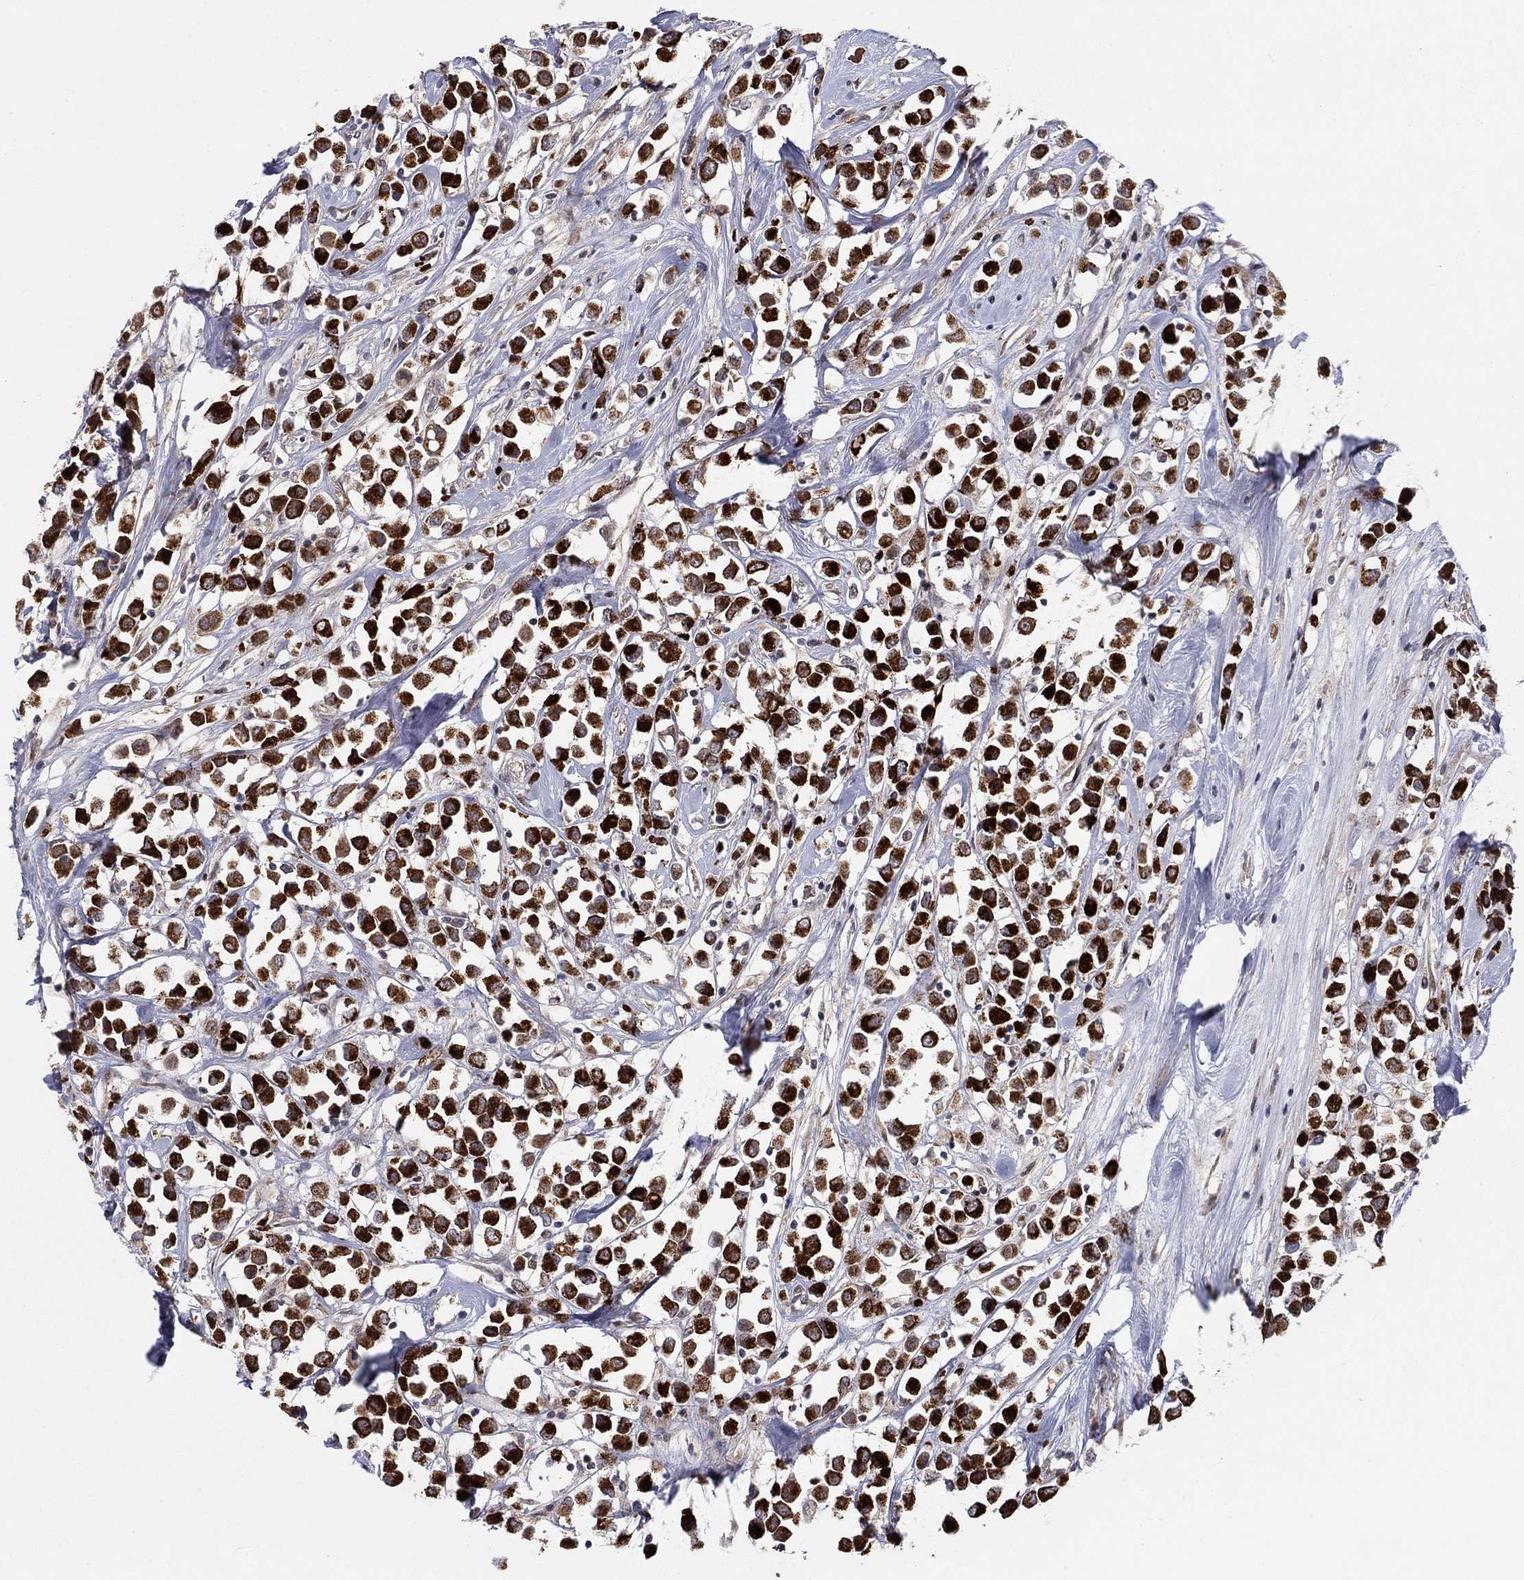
{"staining": {"intensity": "strong", "quantity": ">75%", "location": "cytoplasmic/membranous"}, "tissue": "breast cancer", "cell_type": "Tumor cells", "image_type": "cancer", "snomed": [{"axis": "morphology", "description": "Duct carcinoma"}, {"axis": "topography", "description": "Breast"}], "caption": "Immunohistochemistry staining of breast invasive ductal carcinoma, which reveals high levels of strong cytoplasmic/membranous staining in about >75% of tumor cells indicating strong cytoplasmic/membranous protein positivity. The staining was performed using DAB (3,3'-diaminobenzidine) (brown) for protein detection and nuclei were counterstained in hematoxylin (blue).", "gene": "ZNF395", "patient": {"sex": "female", "age": 61}}